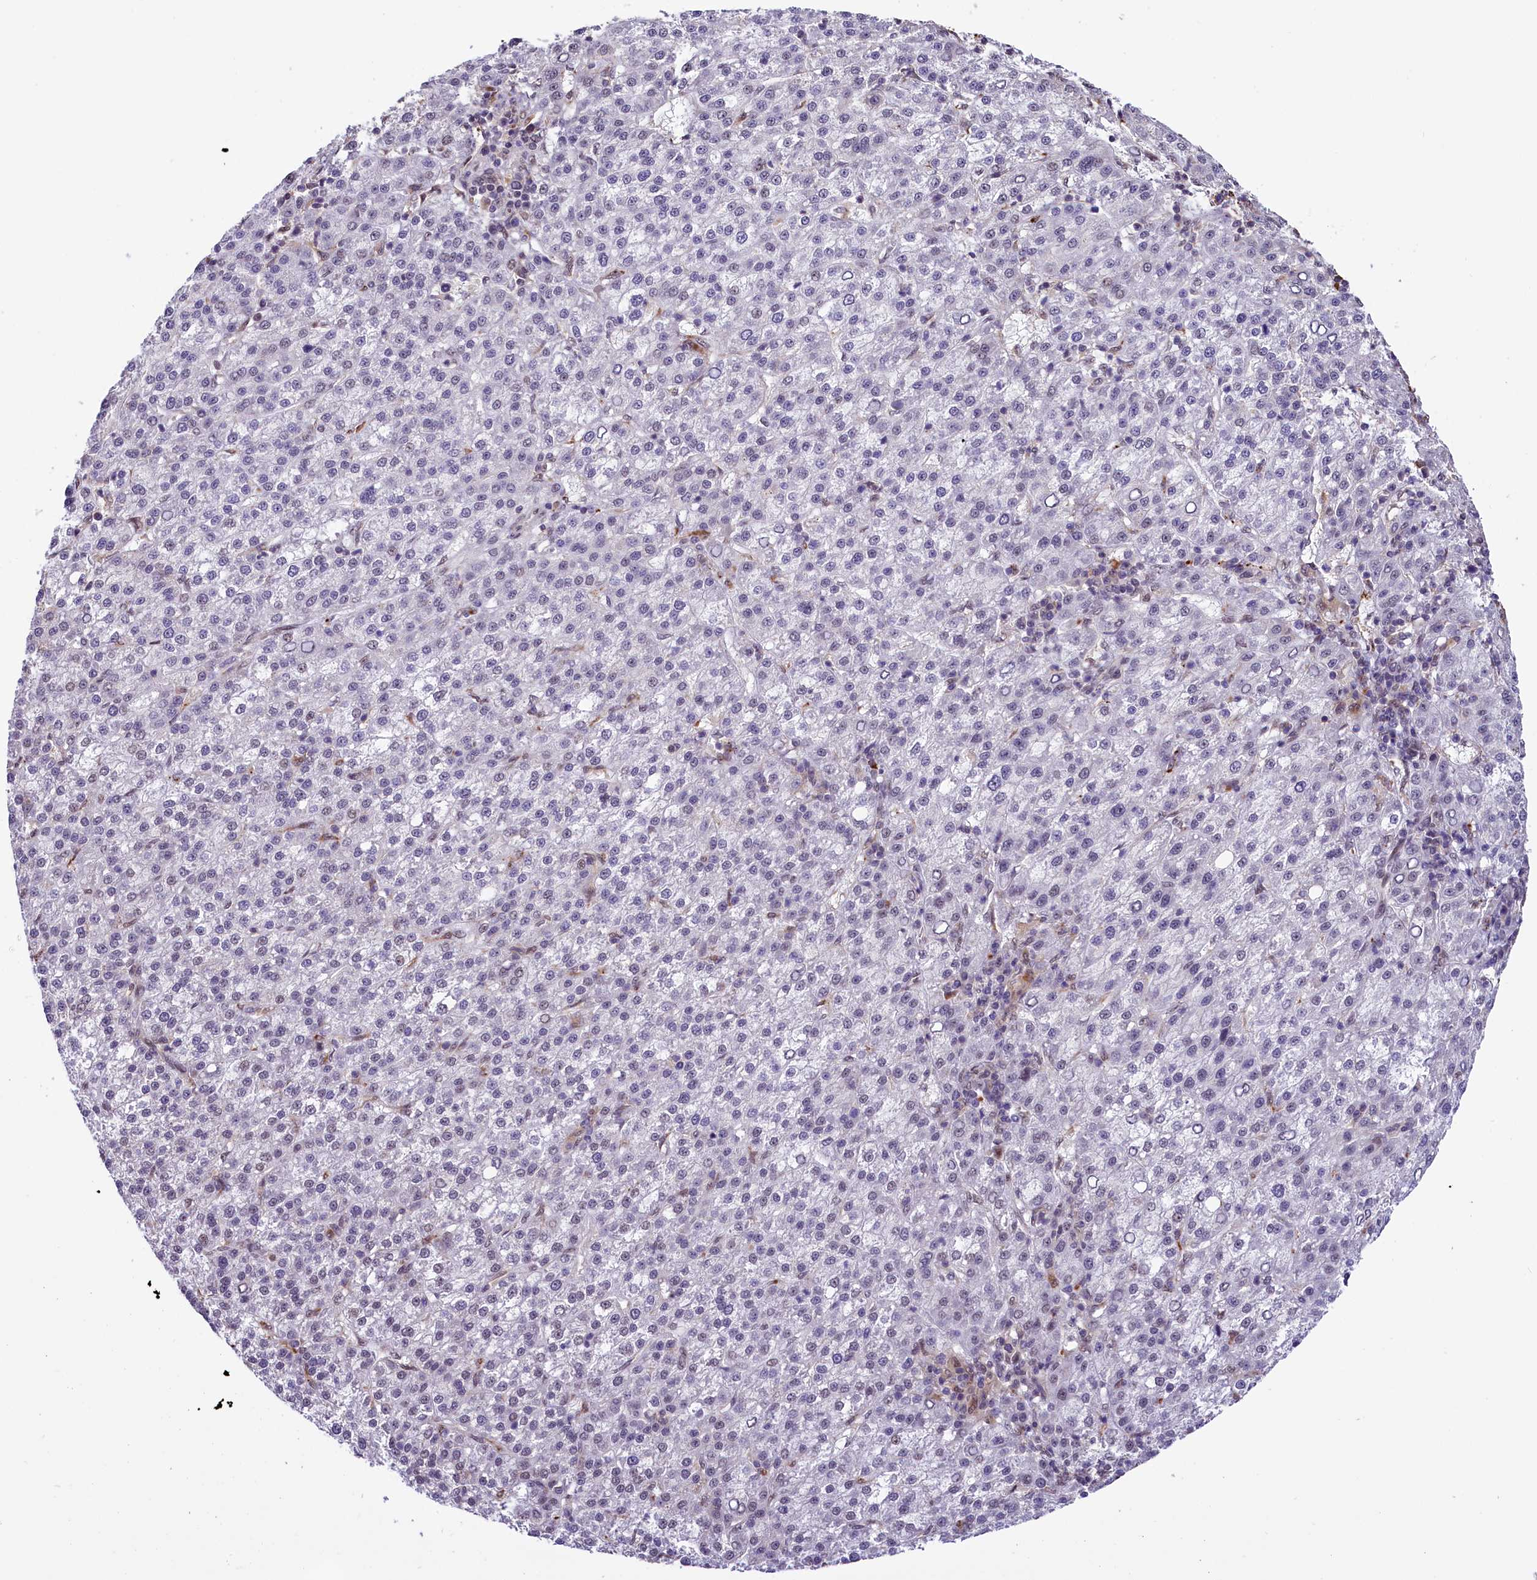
{"staining": {"intensity": "negative", "quantity": "none", "location": "none"}, "tissue": "liver cancer", "cell_type": "Tumor cells", "image_type": "cancer", "snomed": [{"axis": "morphology", "description": "Carcinoma, Hepatocellular, NOS"}, {"axis": "topography", "description": "Liver"}], "caption": "IHC micrograph of neoplastic tissue: hepatocellular carcinoma (liver) stained with DAB displays no significant protein staining in tumor cells.", "gene": "MRPL54", "patient": {"sex": "female", "age": 58}}